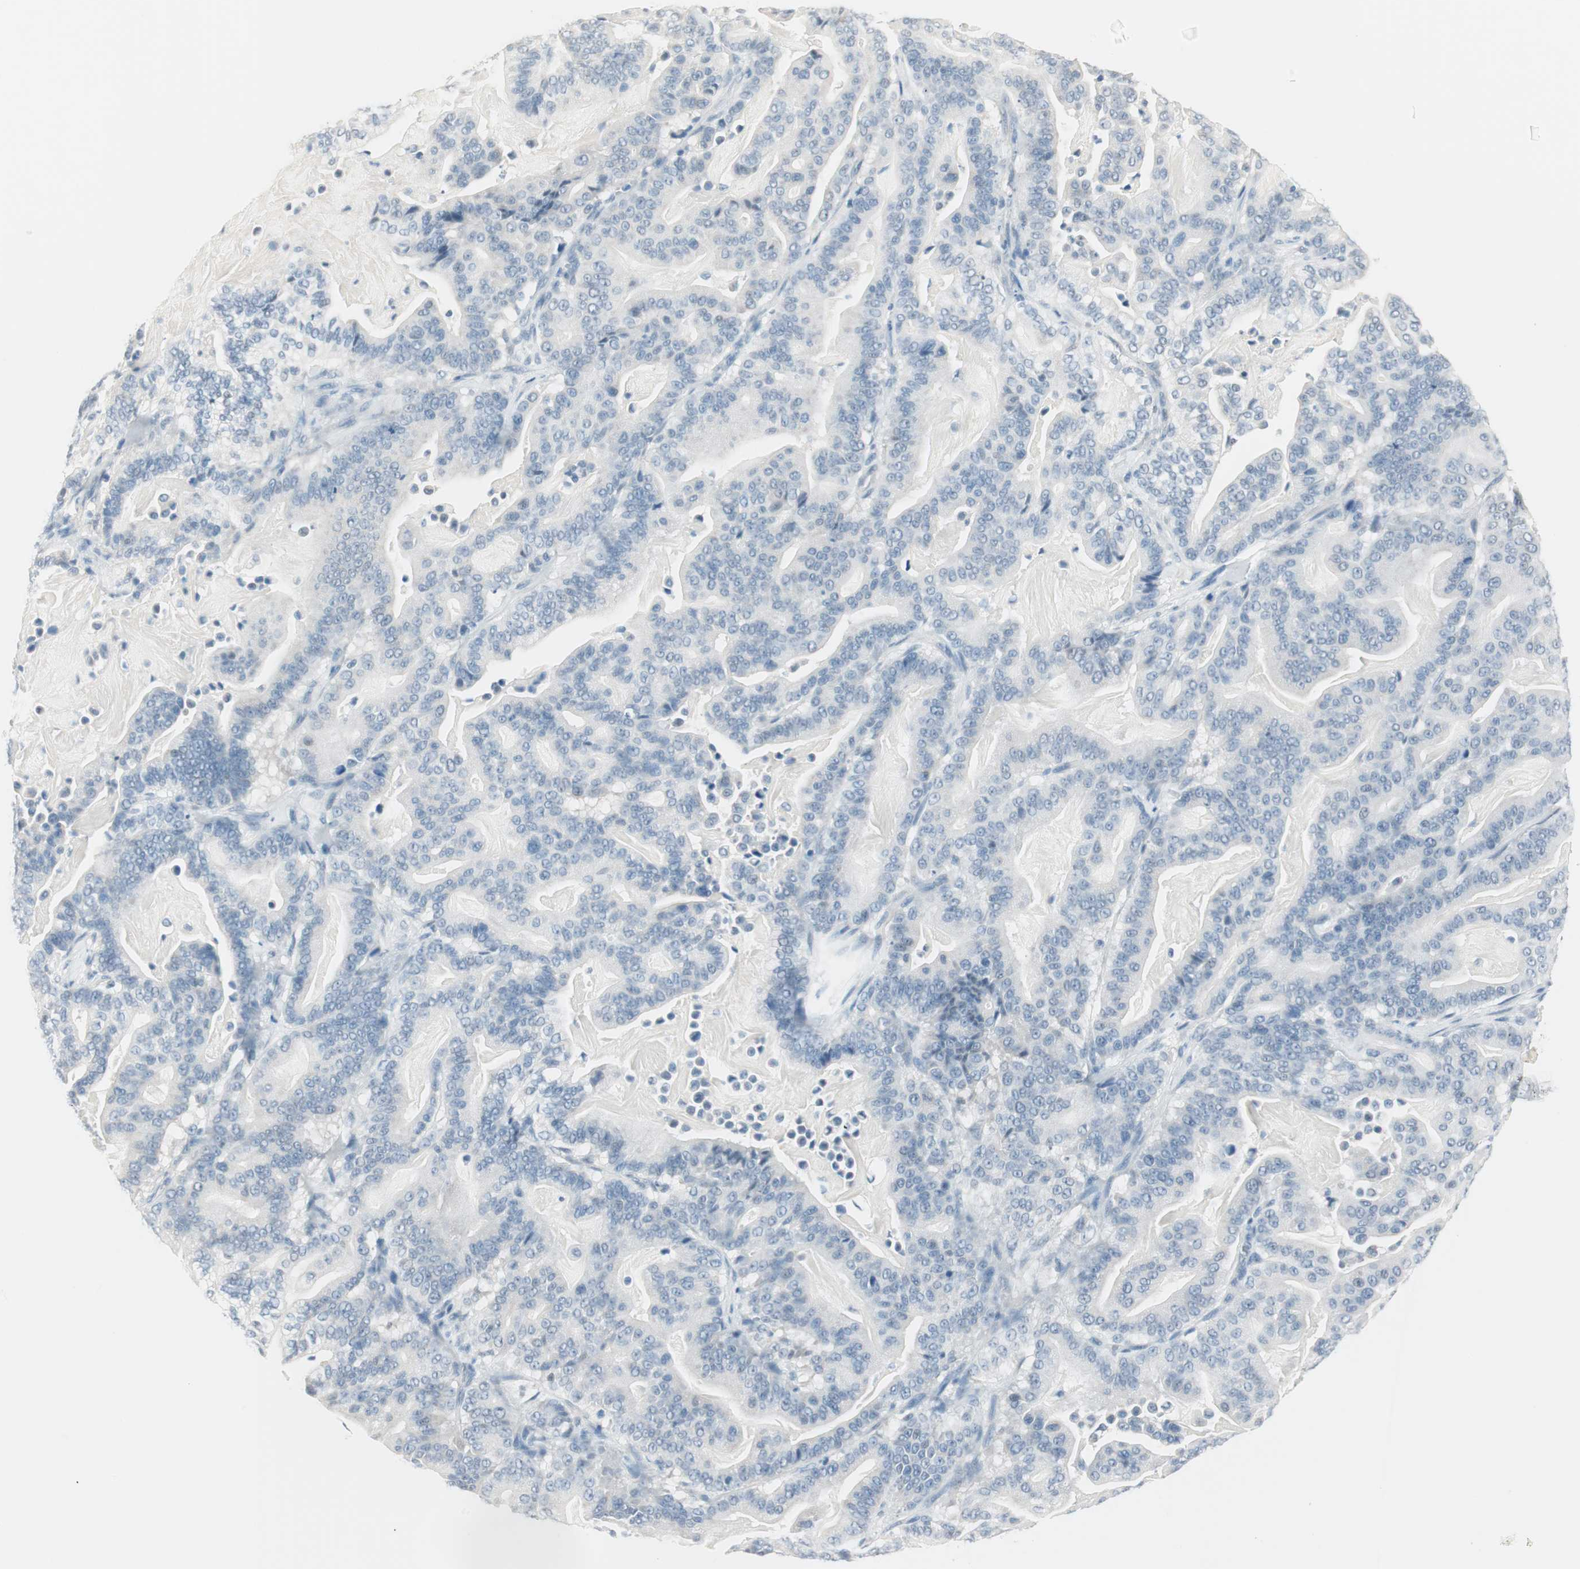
{"staining": {"intensity": "negative", "quantity": "none", "location": "none"}, "tissue": "pancreatic cancer", "cell_type": "Tumor cells", "image_type": "cancer", "snomed": [{"axis": "morphology", "description": "Adenocarcinoma, NOS"}, {"axis": "topography", "description": "Pancreas"}], "caption": "Tumor cells are negative for protein expression in human pancreatic adenocarcinoma.", "gene": "HOXB13", "patient": {"sex": "male", "age": 63}}